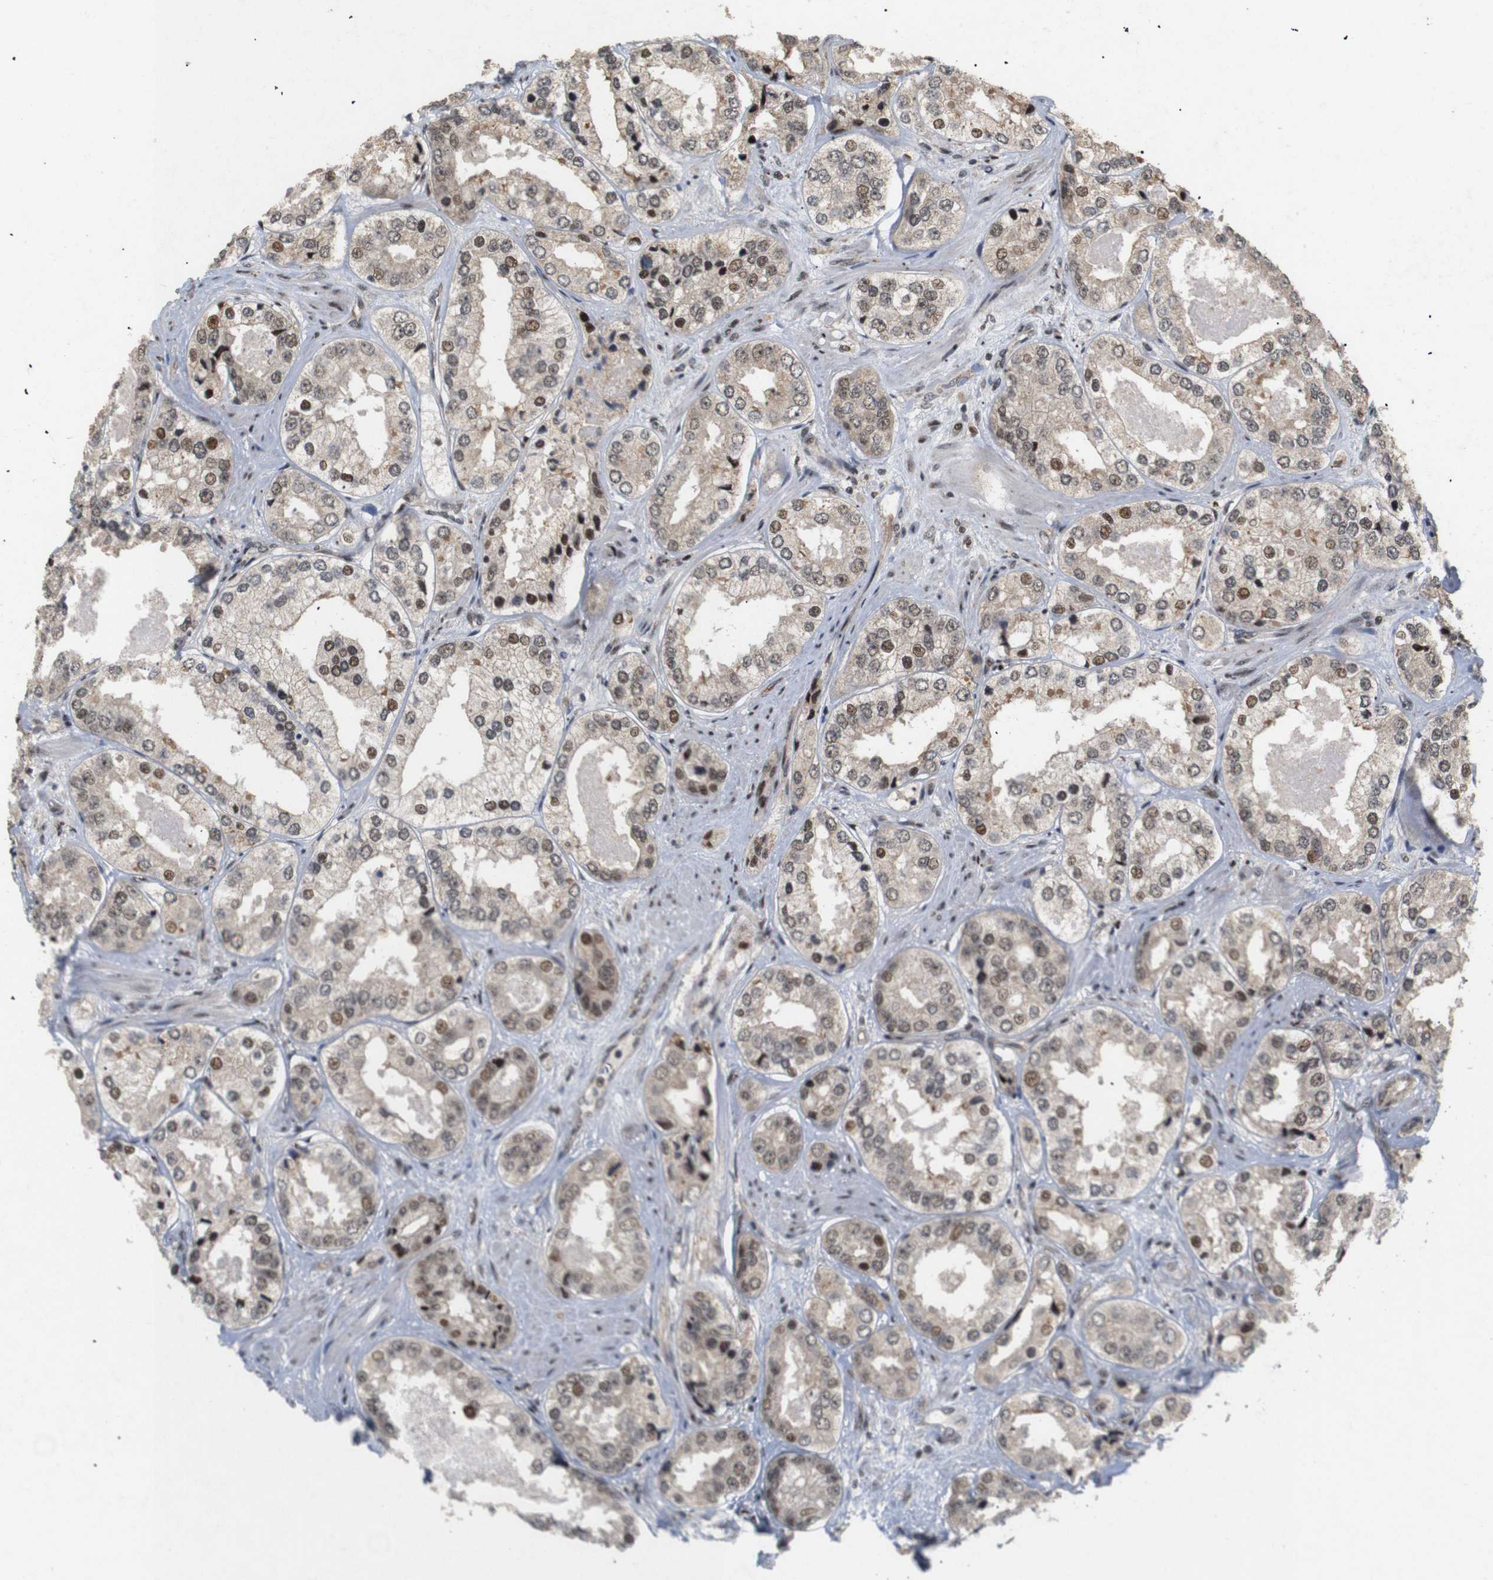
{"staining": {"intensity": "moderate", "quantity": ">75%", "location": "cytoplasmic/membranous,nuclear"}, "tissue": "prostate cancer", "cell_type": "Tumor cells", "image_type": "cancer", "snomed": [{"axis": "morphology", "description": "Adenocarcinoma, High grade"}, {"axis": "topography", "description": "Prostate"}], "caption": "This image reveals immunohistochemistry (IHC) staining of human prostate cancer, with medium moderate cytoplasmic/membranous and nuclear positivity in approximately >75% of tumor cells.", "gene": "PYM1", "patient": {"sex": "male", "age": 61}}